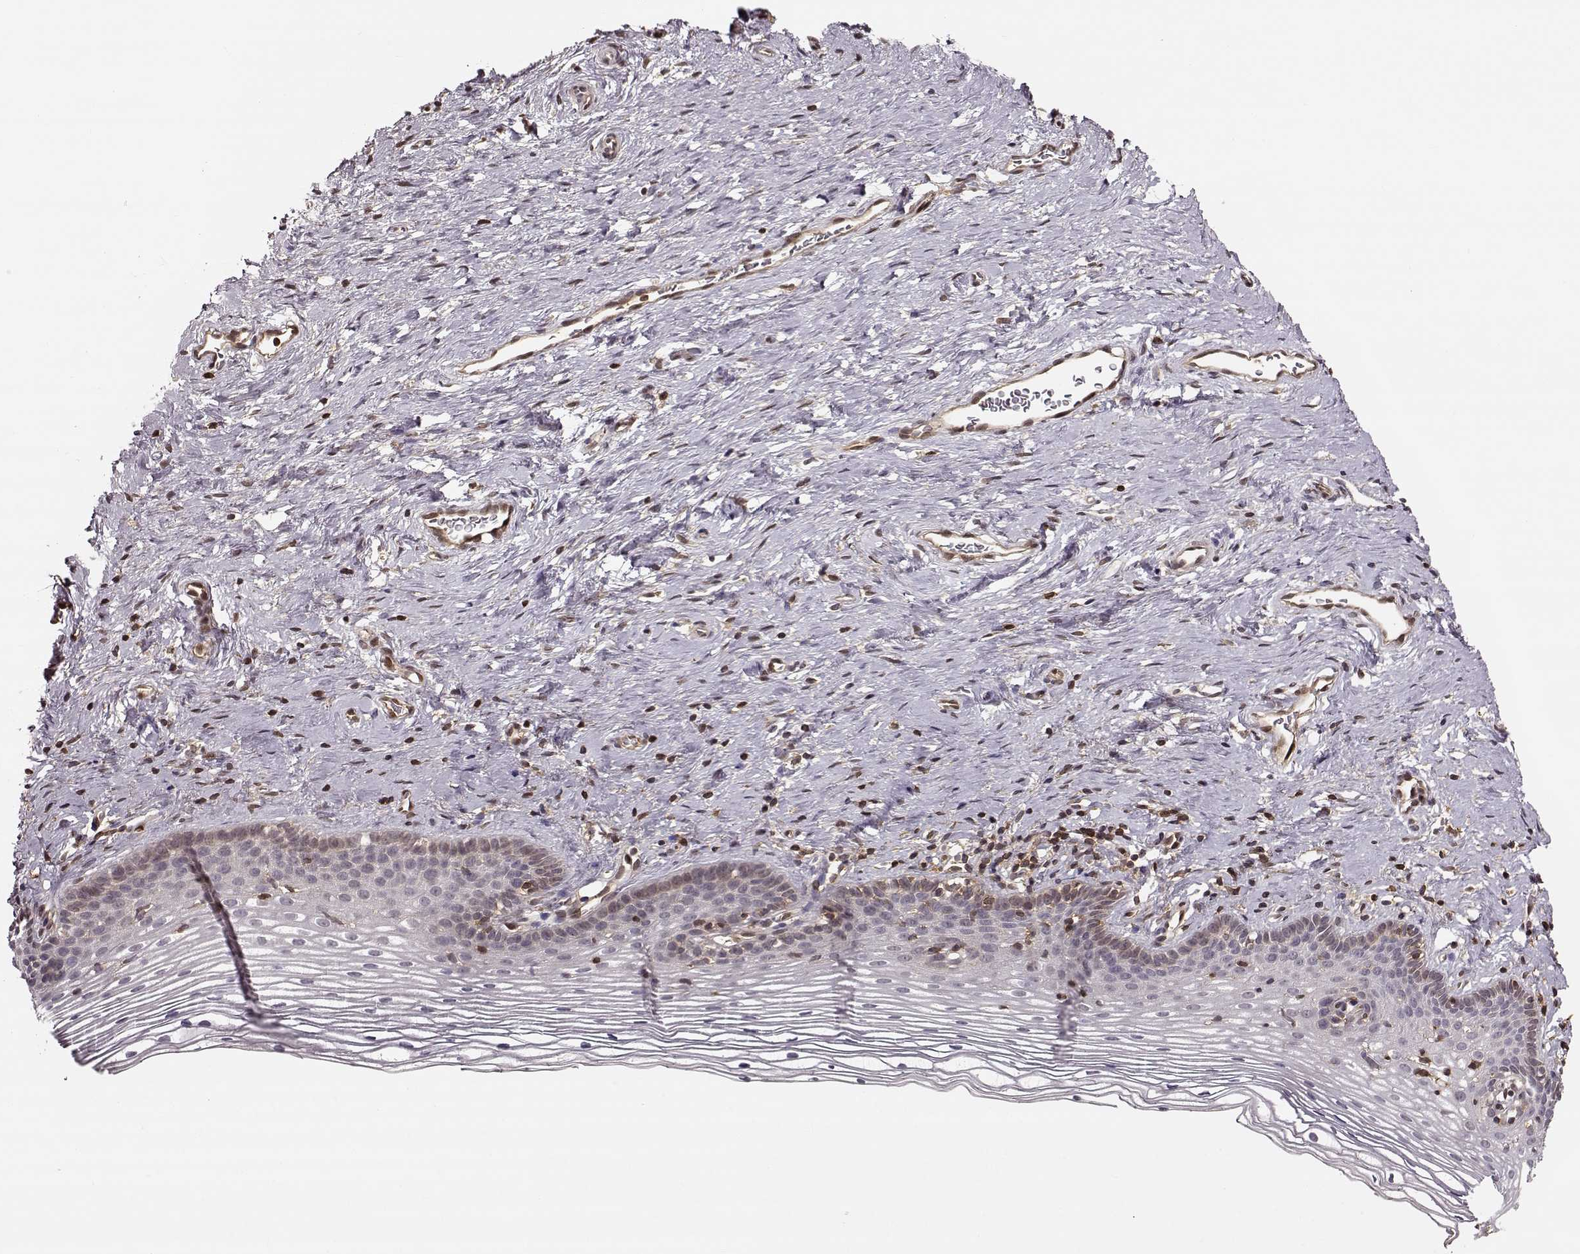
{"staining": {"intensity": "negative", "quantity": "none", "location": "none"}, "tissue": "cervix", "cell_type": "Glandular cells", "image_type": "normal", "snomed": [{"axis": "morphology", "description": "Normal tissue, NOS"}, {"axis": "topography", "description": "Cervix"}], "caption": "A high-resolution photomicrograph shows immunohistochemistry staining of benign cervix, which exhibits no significant staining in glandular cells. Brightfield microscopy of immunohistochemistry stained with DAB (3,3'-diaminobenzidine) (brown) and hematoxylin (blue), captured at high magnification.", "gene": "MFSD1", "patient": {"sex": "female", "age": 39}}